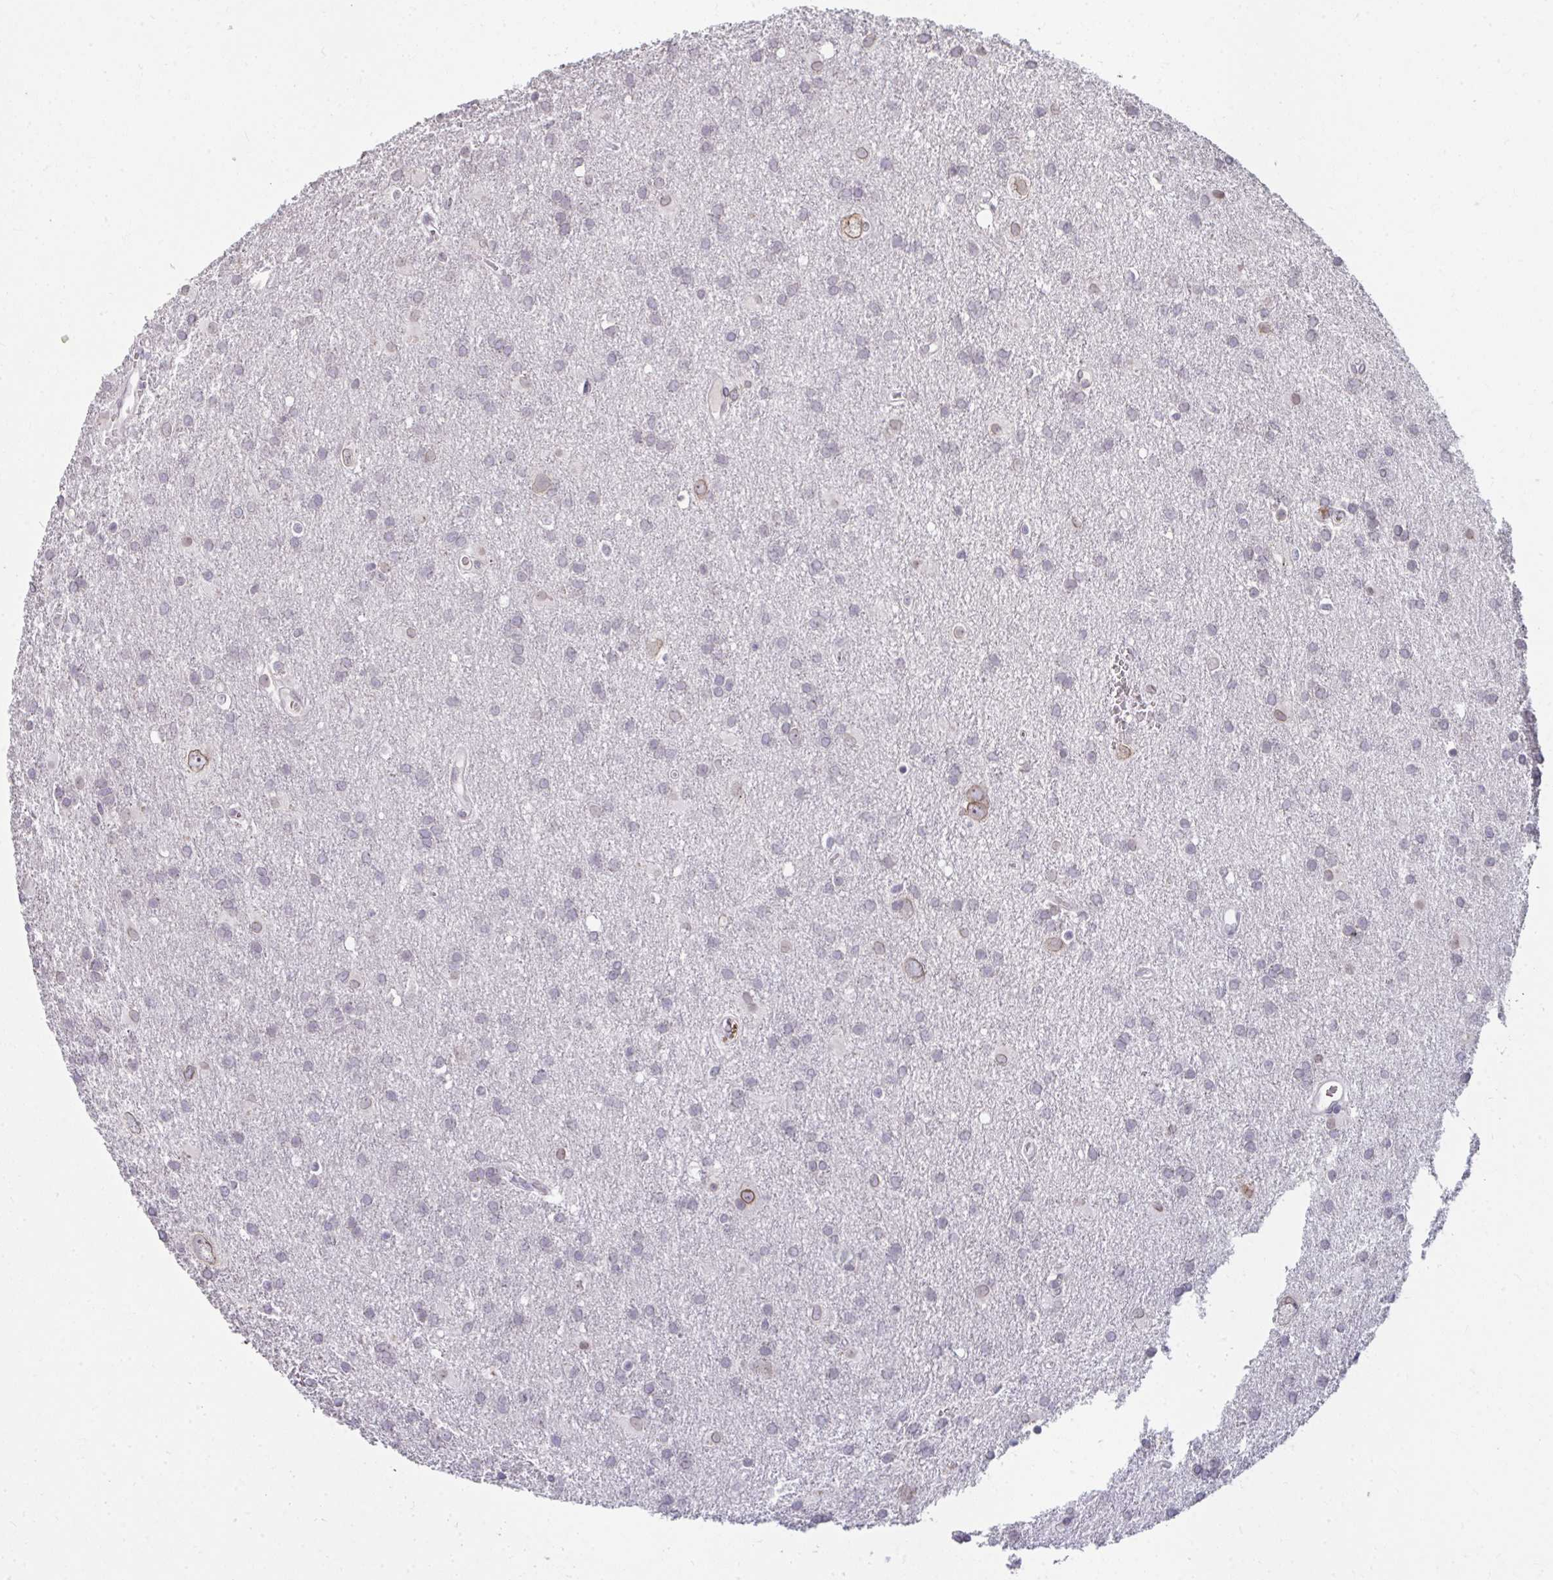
{"staining": {"intensity": "negative", "quantity": "none", "location": "none"}, "tissue": "glioma", "cell_type": "Tumor cells", "image_type": "cancer", "snomed": [{"axis": "morphology", "description": "Glioma, malignant, Low grade"}, {"axis": "topography", "description": "Brain"}], "caption": "The histopathology image reveals no staining of tumor cells in glioma.", "gene": "NUP133", "patient": {"sex": "male", "age": 66}}